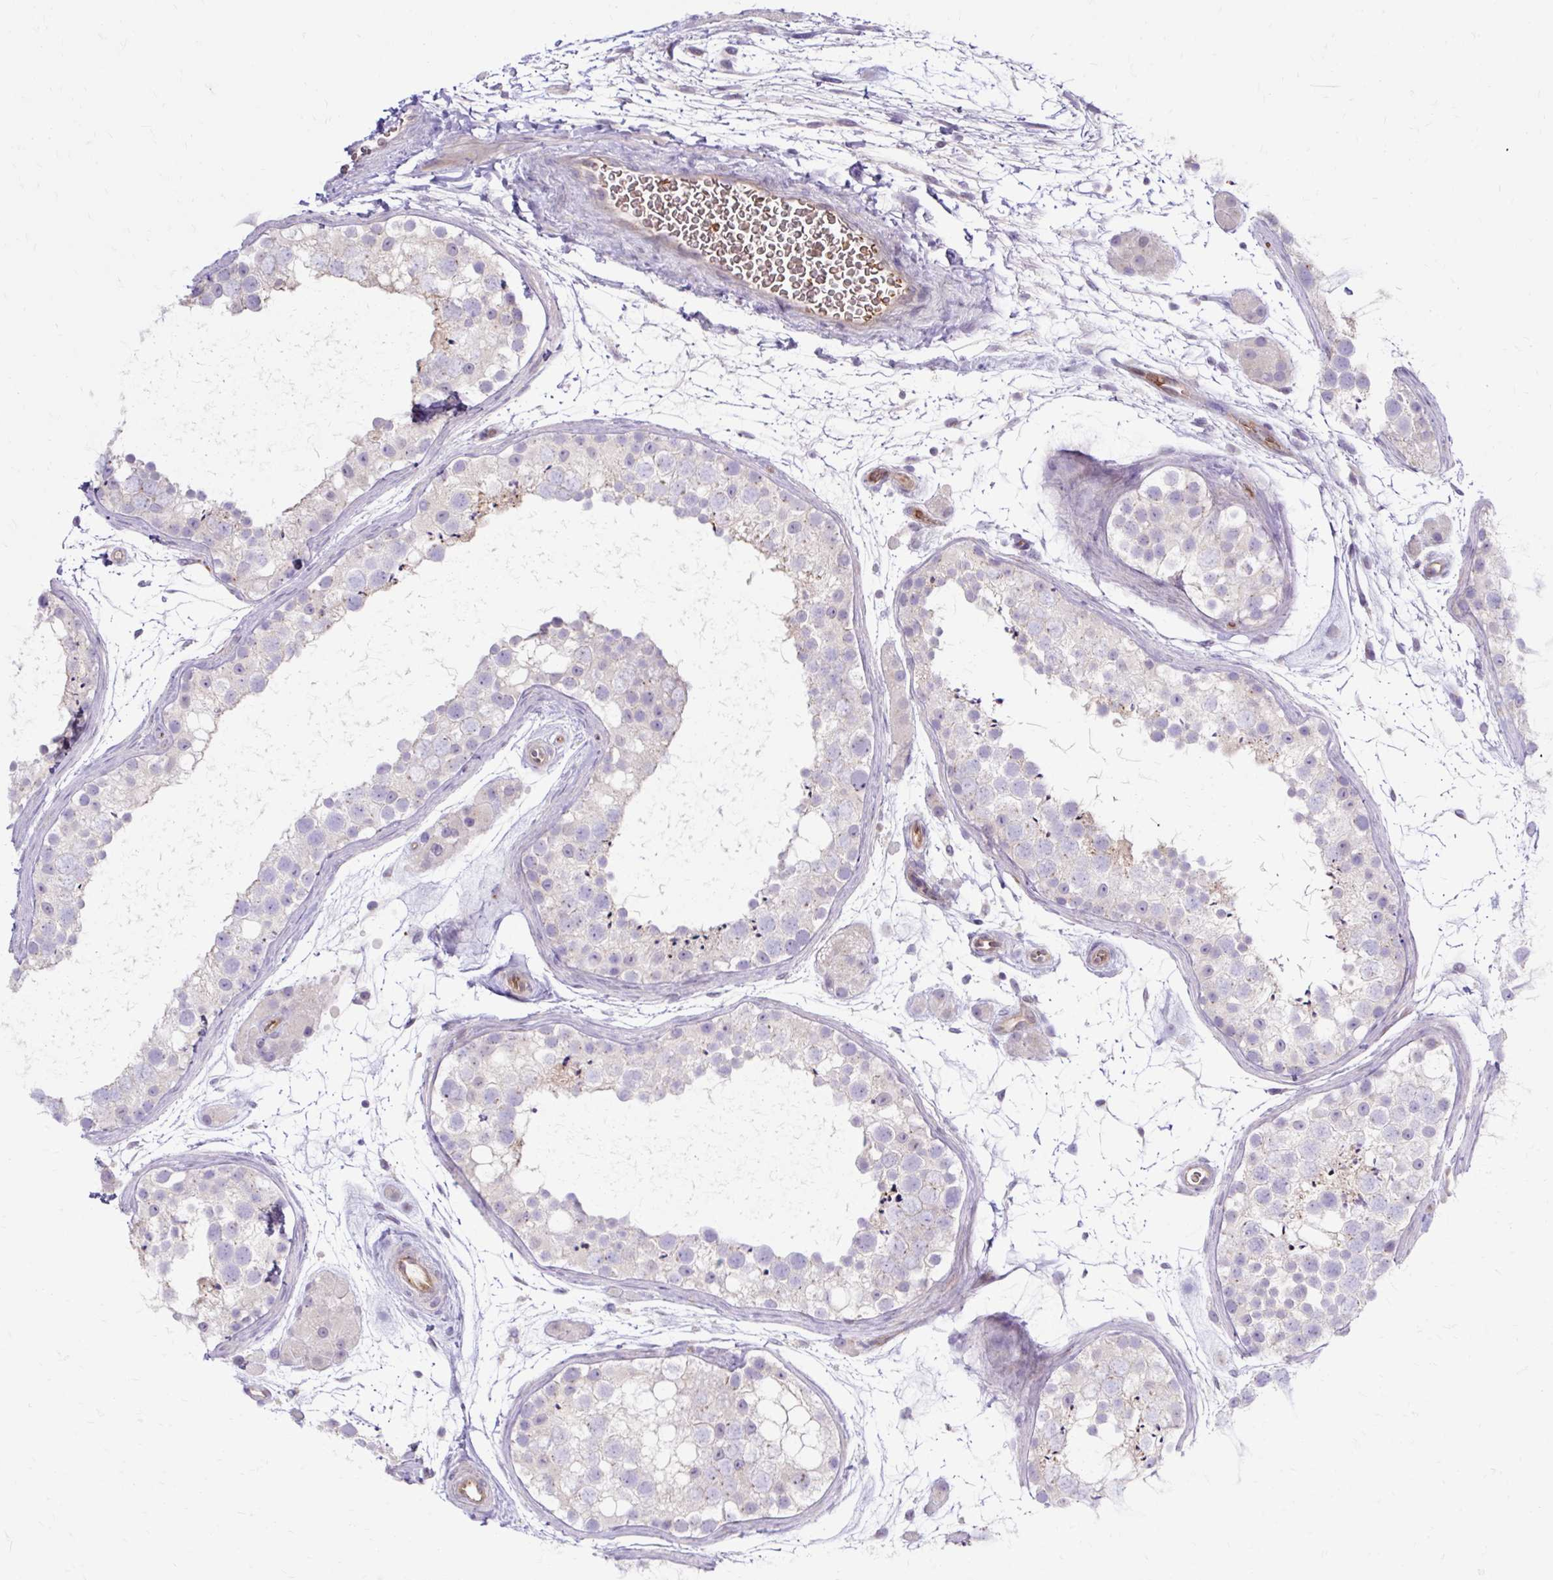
{"staining": {"intensity": "negative", "quantity": "none", "location": "none"}, "tissue": "testis", "cell_type": "Cells in seminiferous ducts", "image_type": "normal", "snomed": [{"axis": "morphology", "description": "Normal tissue, NOS"}, {"axis": "topography", "description": "Testis"}], "caption": "DAB (3,3'-diaminobenzidine) immunohistochemical staining of unremarkable human testis reveals no significant staining in cells in seminiferous ducts. (Stains: DAB (3,3'-diaminobenzidine) immunohistochemistry with hematoxylin counter stain, Microscopy: brightfield microscopy at high magnification).", "gene": "USHBP1", "patient": {"sex": "male", "age": 41}}